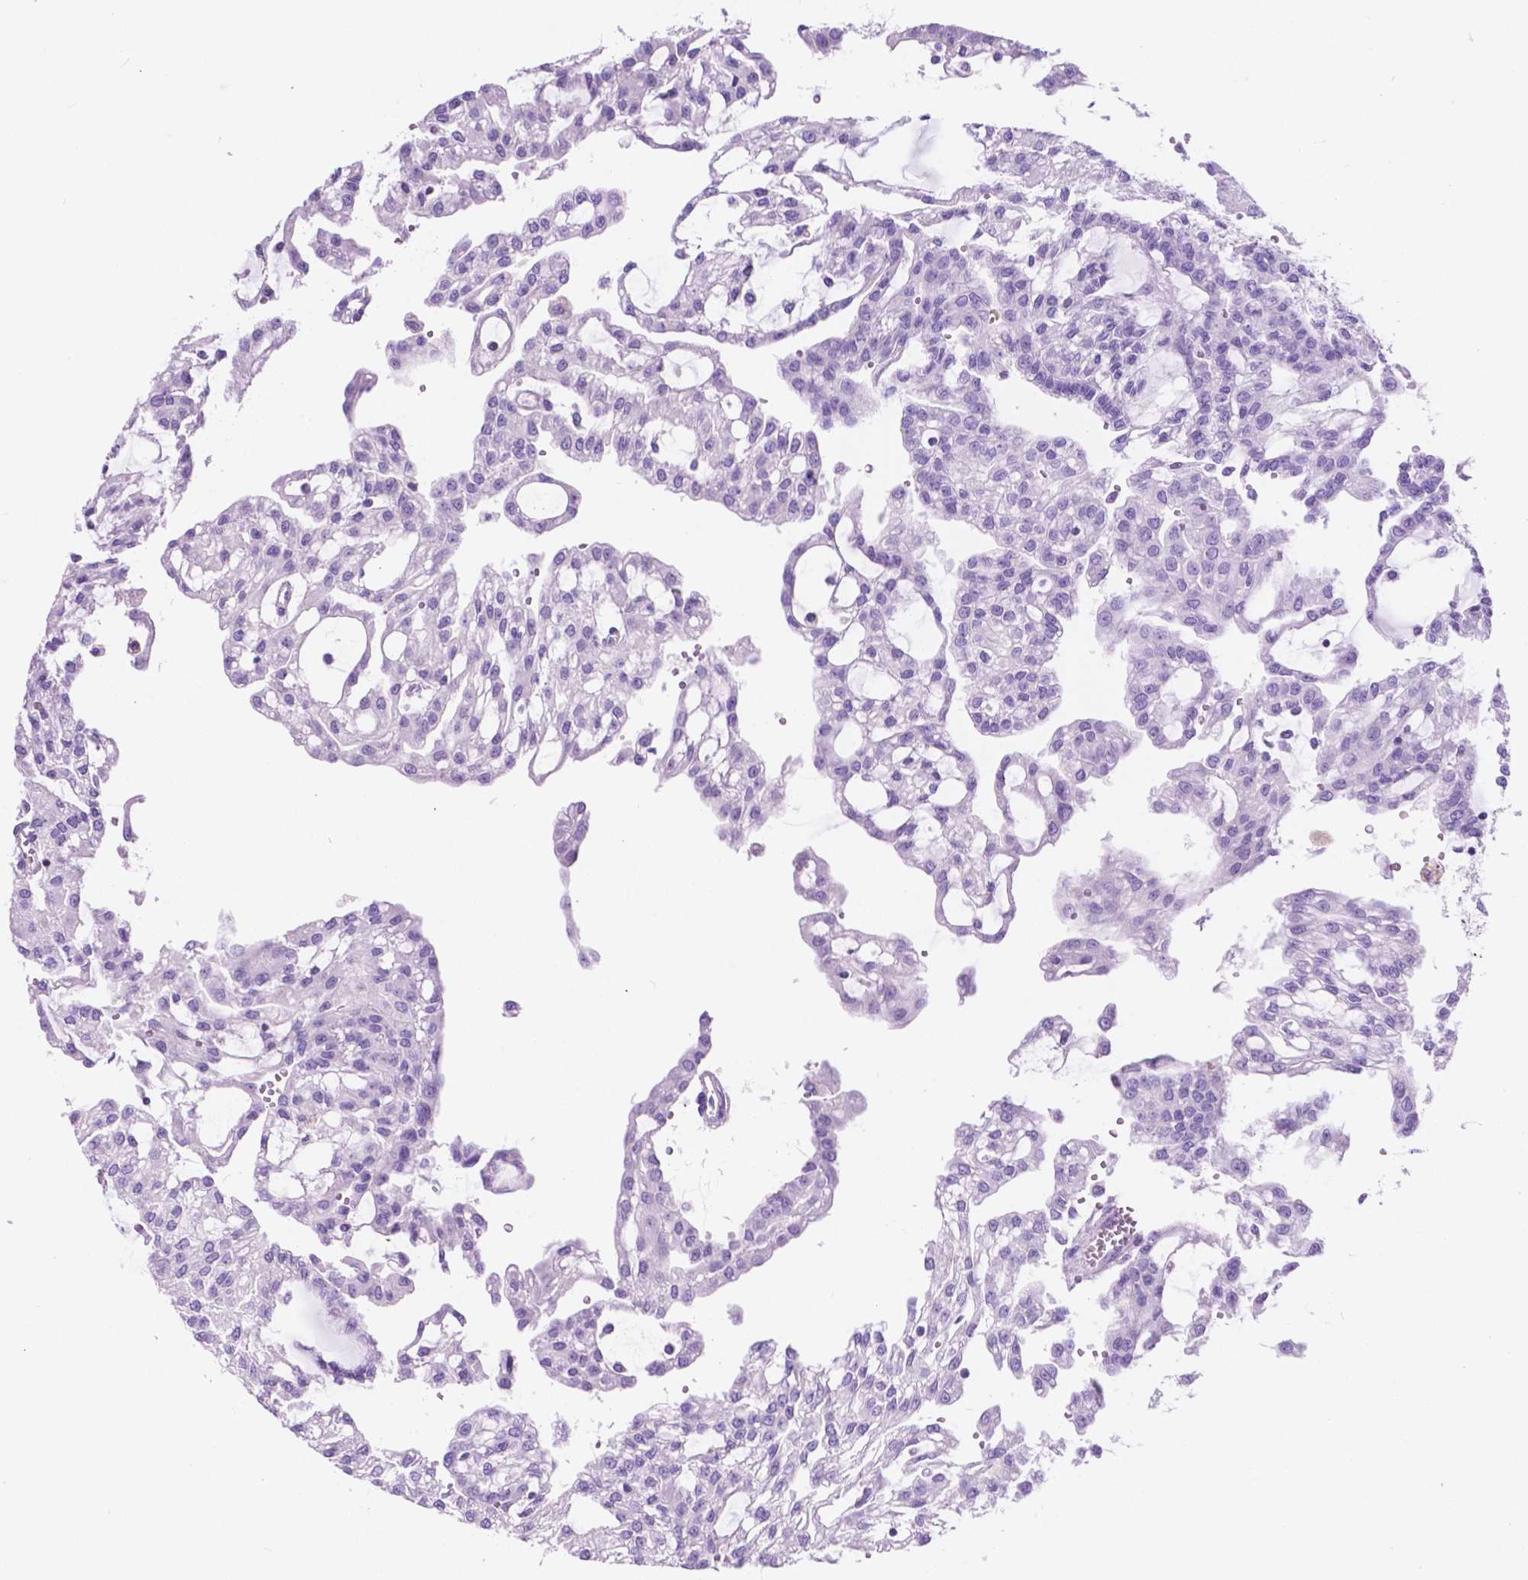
{"staining": {"intensity": "negative", "quantity": "none", "location": "none"}, "tissue": "renal cancer", "cell_type": "Tumor cells", "image_type": "cancer", "snomed": [{"axis": "morphology", "description": "Adenocarcinoma, NOS"}, {"axis": "topography", "description": "Kidney"}], "caption": "IHC of human adenocarcinoma (renal) reveals no expression in tumor cells. (DAB immunohistochemistry (IHC) visualized using brightfield microscopy, high magnification).", "gene": "IGFN1", "patient": {"sex": "male", "age": 63}}